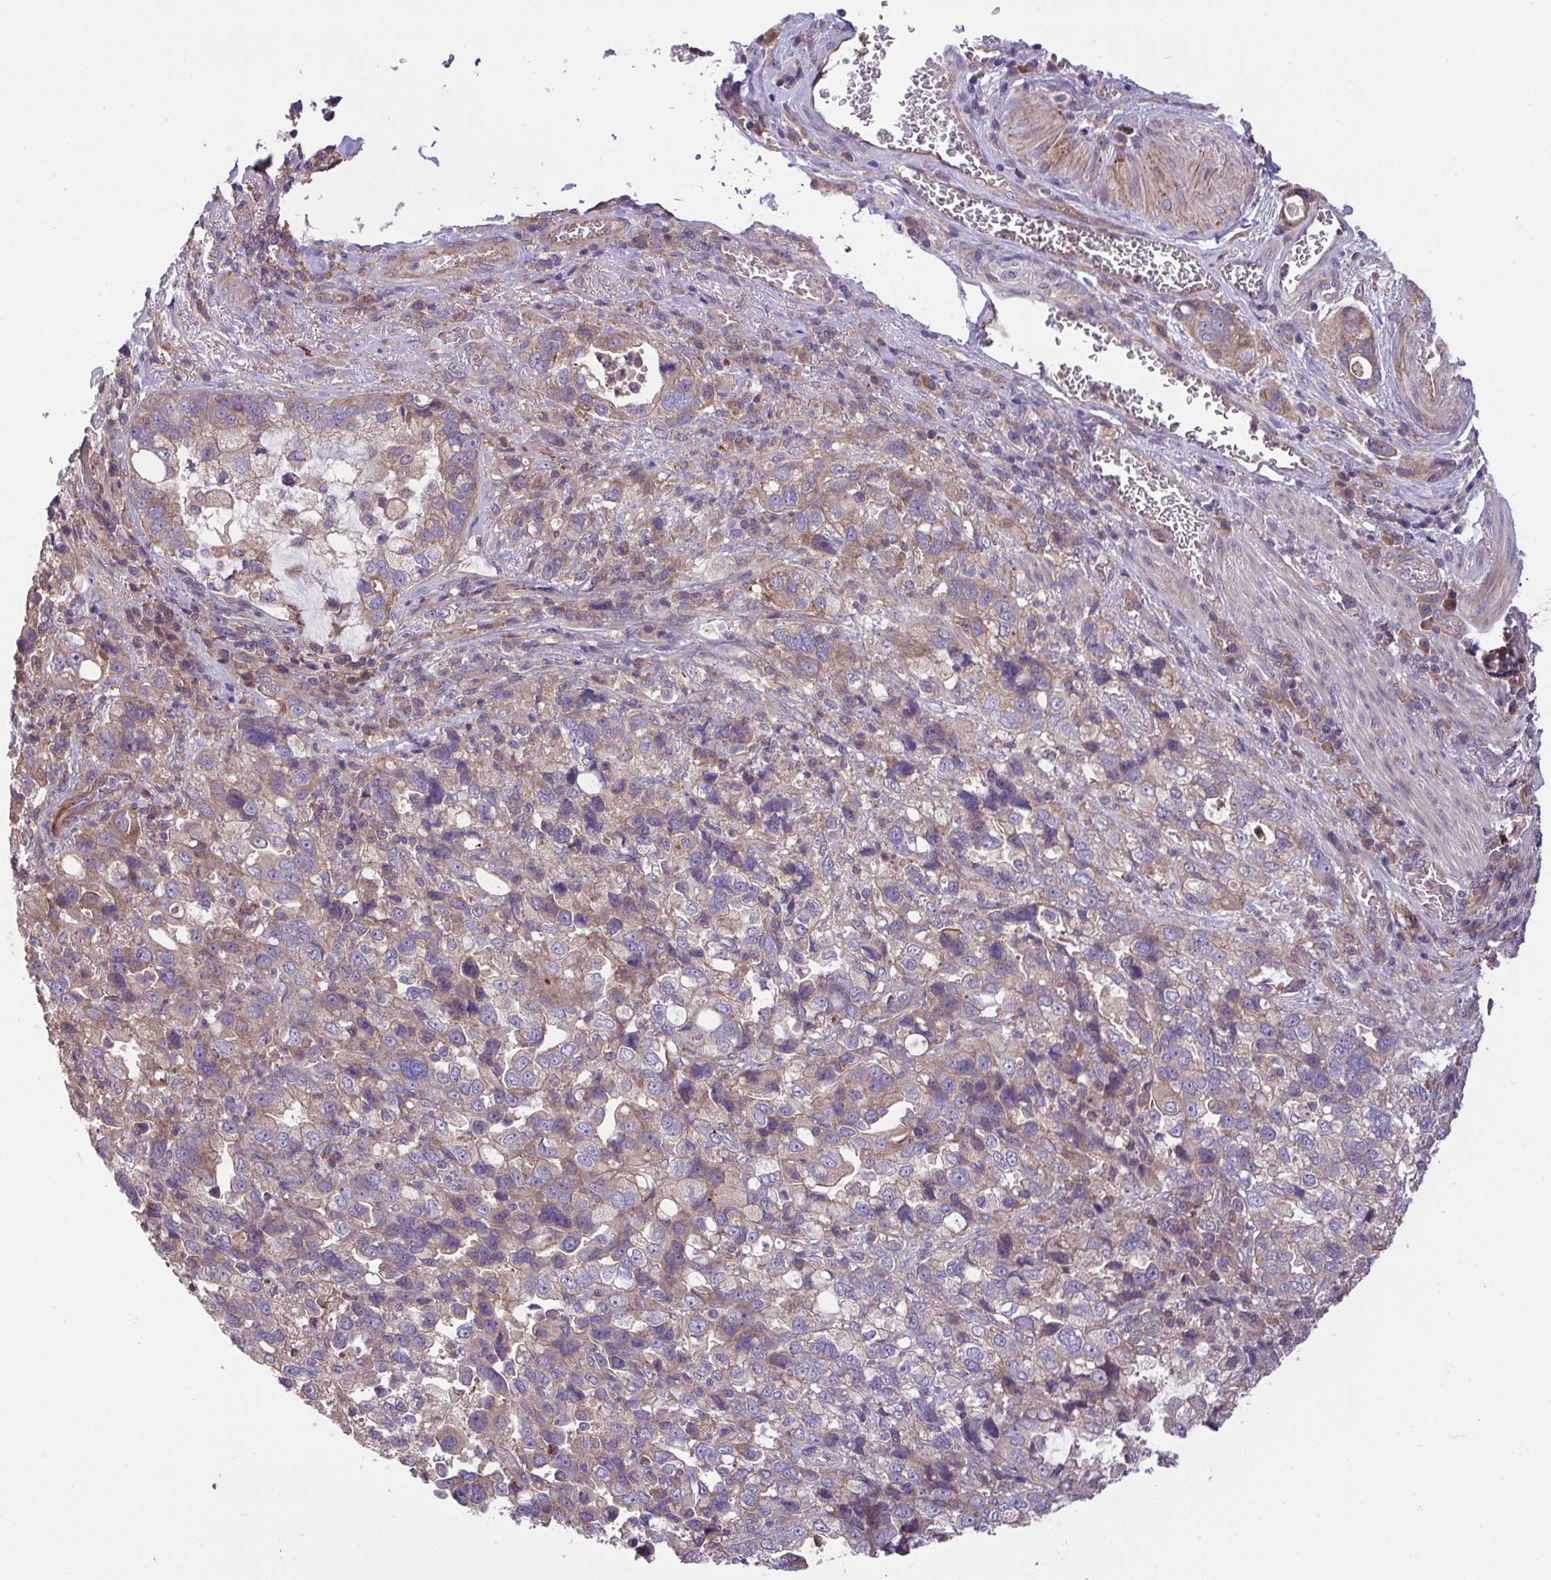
{"staining": {"intensity": "weak", "quantity": "<25%", "location": "cytoplasmic/membranous"}, "tissue": "stomach cancer", "cell_type": "Tumor cells", "image_type": "cancer", "snomed": [{"axis": "morphology", "description": "Adenocarcinoma, NOS"}, {"axis": "topography", "description": "Stomach, upper"}], "caption": "Immunohistochemistry of human stomach cancer (adenocarcinoma) displays no expression in tumor cells.", "gene": "GRB14", "patient": {"sex": "female", "age": 81}}